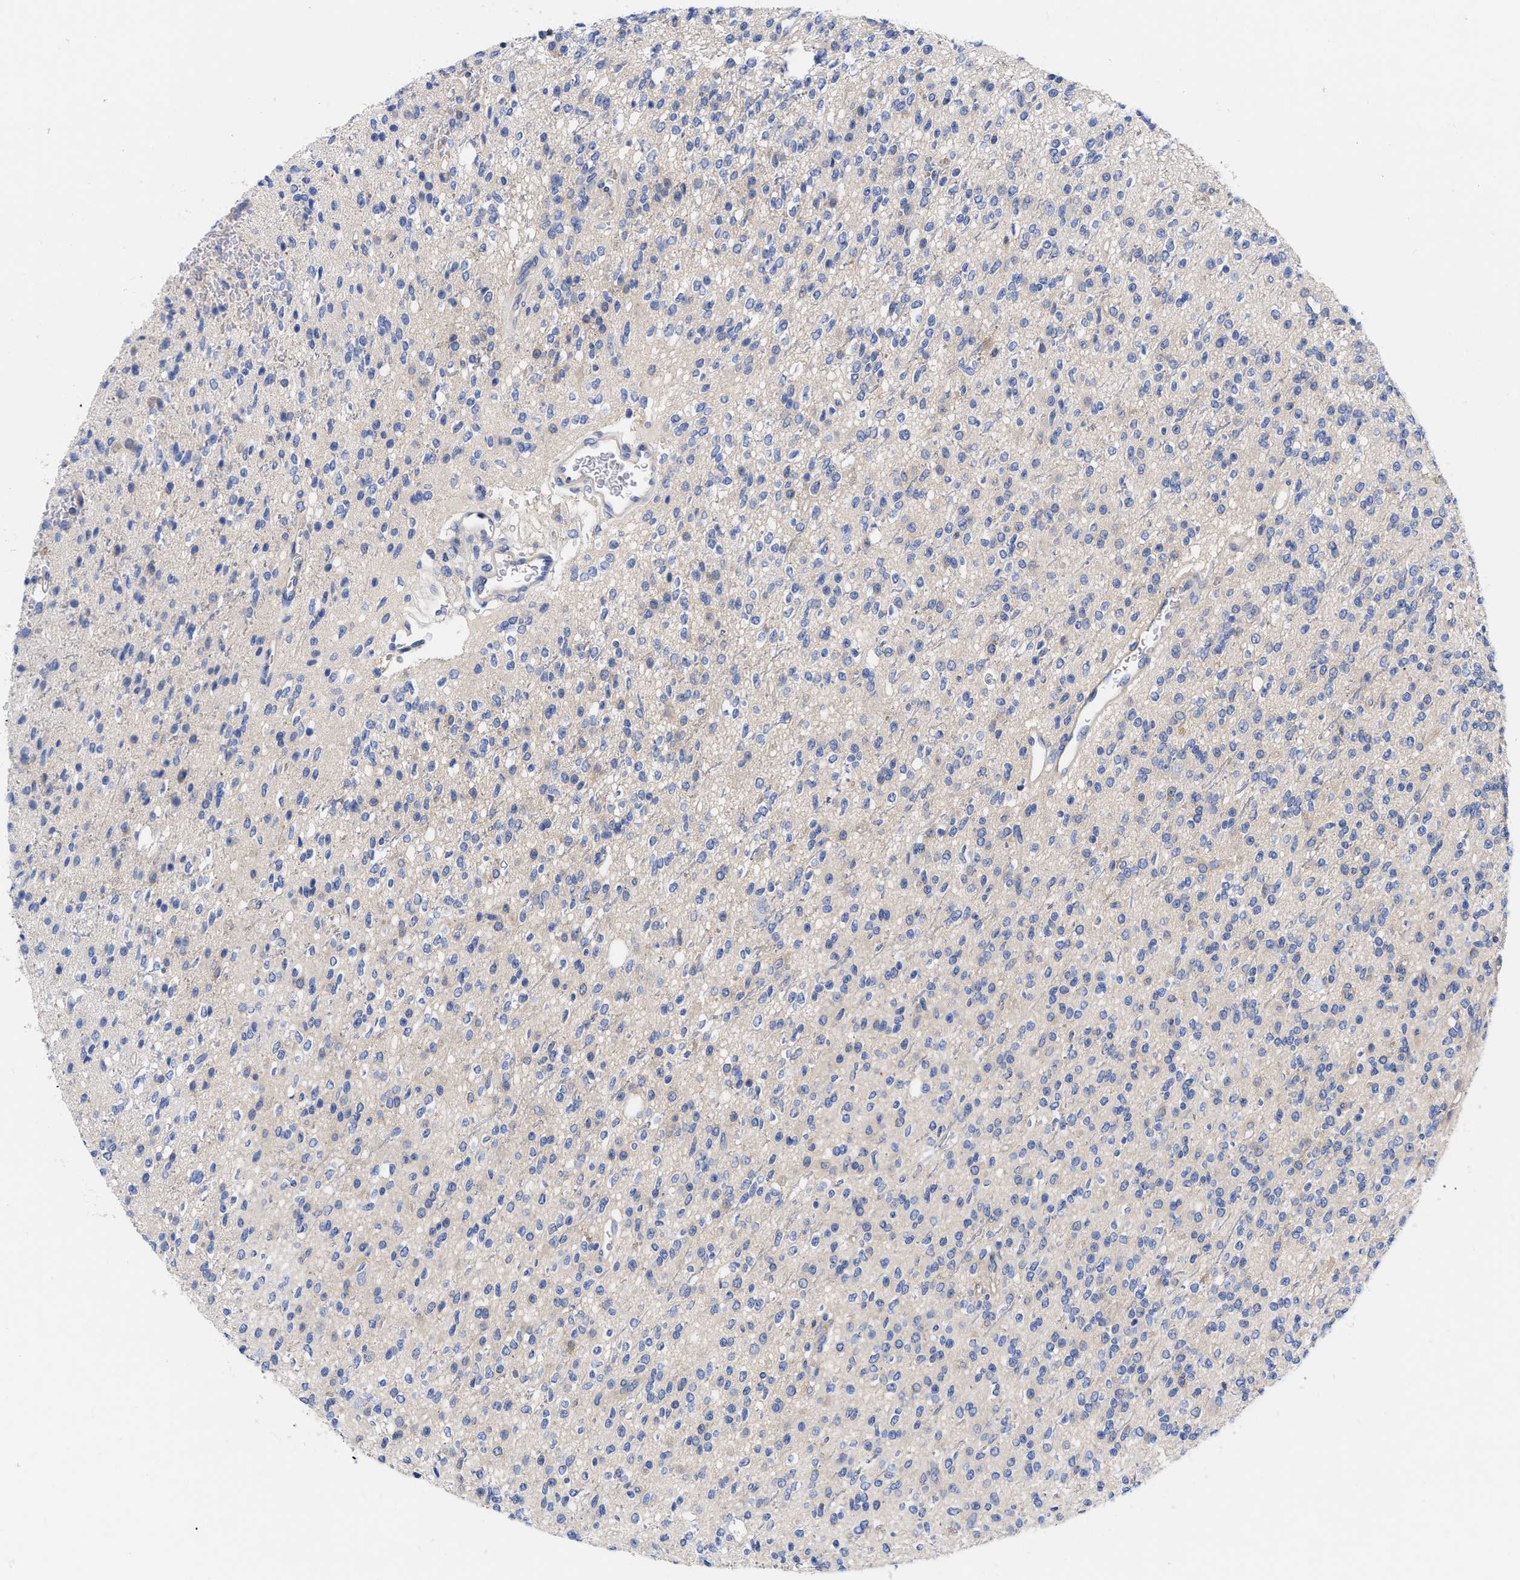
{"staining": {"intensity": "negative", "quantity": "none", "location": "none"}, "tissue": "glioma", "cell_type": "Tumor cells", "image_type": "cancer", "snomed": [{"axis": "morphology", "description": "Glioma, malignant, High grade"}, {"axis": "topography", "description": "Brain"}], "caption": "Immunohistochemistry photomicrograph of neoplastic tissue: human glioma stained with DAB displays no significant protein expression in tumor cells.", "gene": "RBKS", "patient": {"sex": "male", "age": 34}}